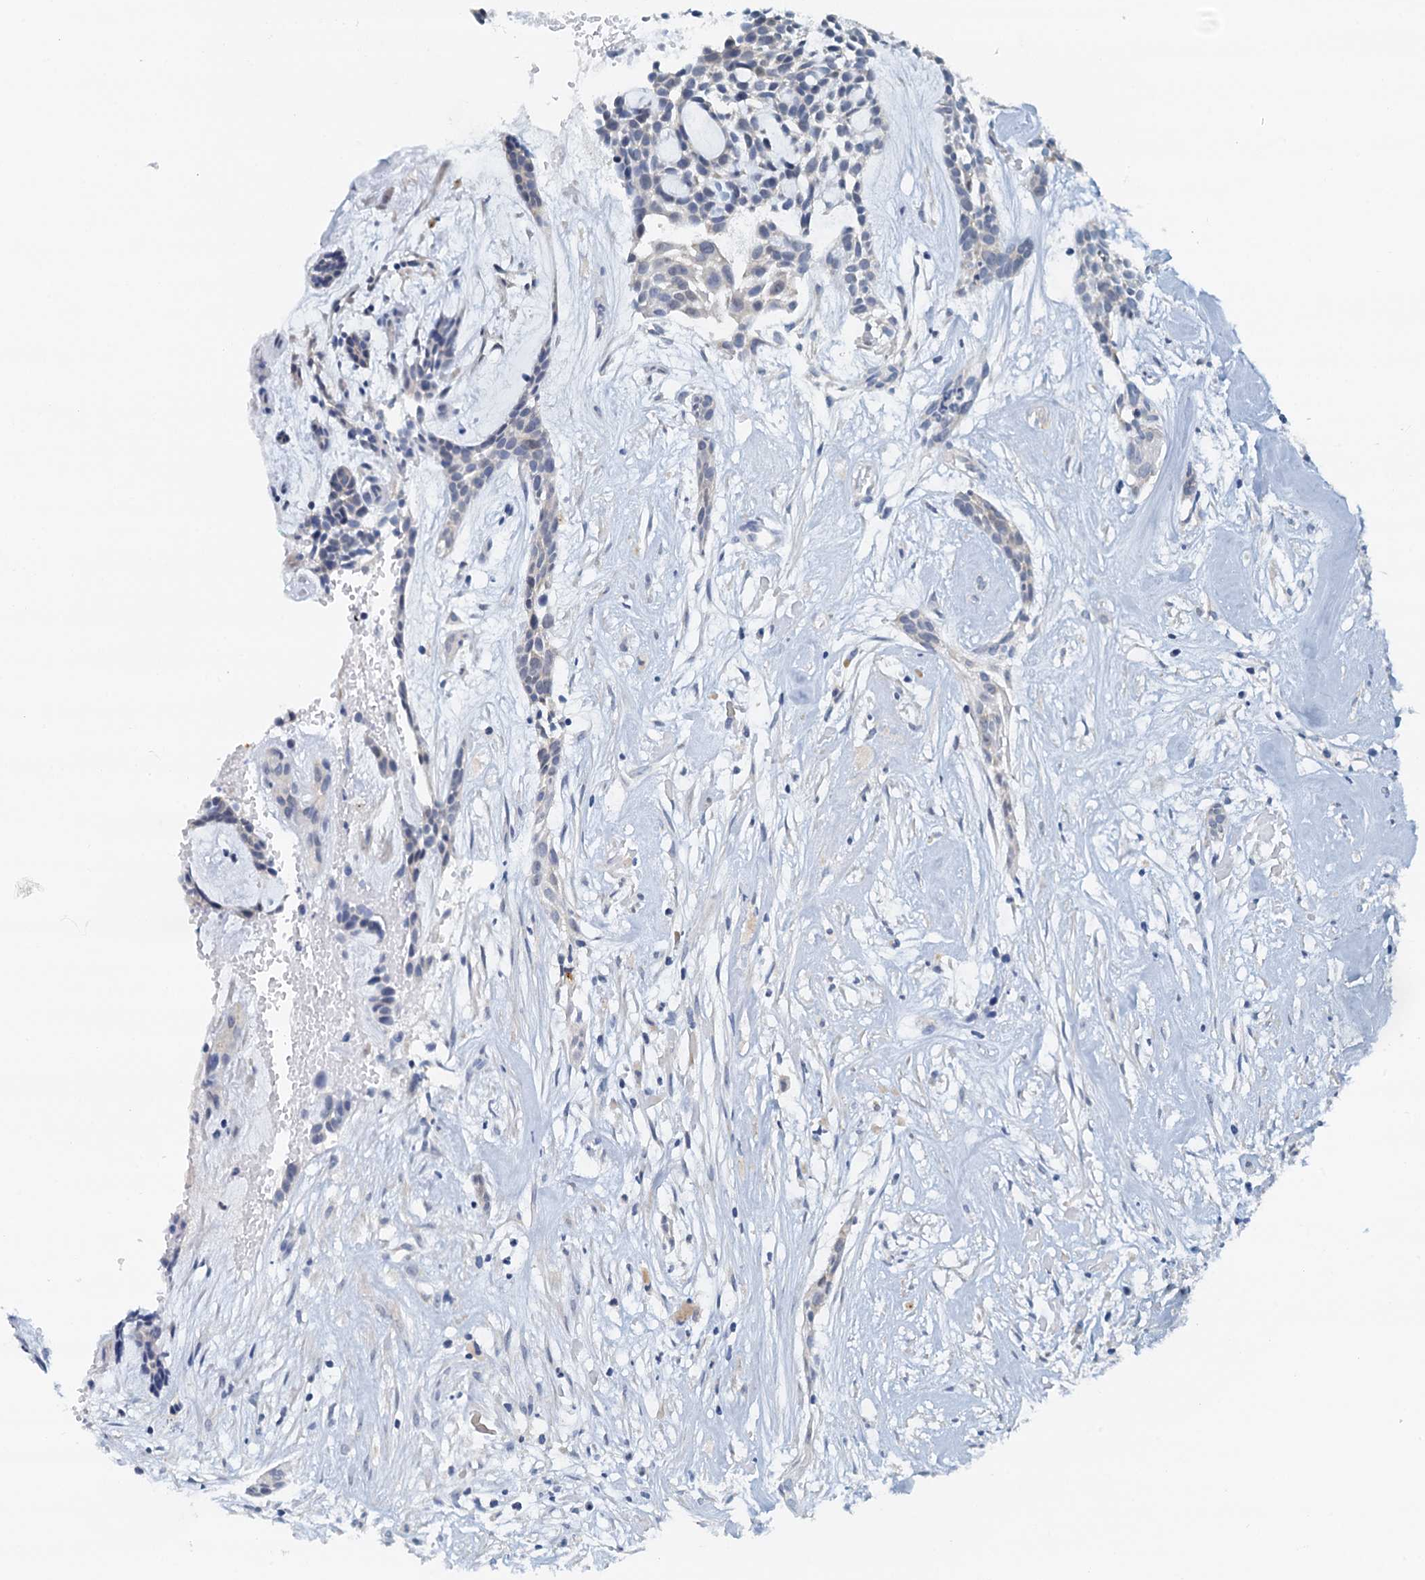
{"staining": {"intensity": "negative", "quantity": "none", "location": "none"}, "tissue": "head and neck cancer", "cell_type": "Tumor cells", "image_type": "cancer", "snomed": [{"axis": "morphology", "description": "Adenocarcinoma, NOS"}, {"axis": "topography", "description": "Subcutis"}, {"axis": "topography", "description": "Head-Neck"}], "caption": "Tumor cells show no significant protein expression in head and neck cancer. (Stains: DAB (3,3'-diaminobenzidine) IHC with hematoxylin counter stain, Microscopy: brightfield microscopy at high magnification).", "gene": "DTD1", "patient": {"sex": "female", "age": 73}}